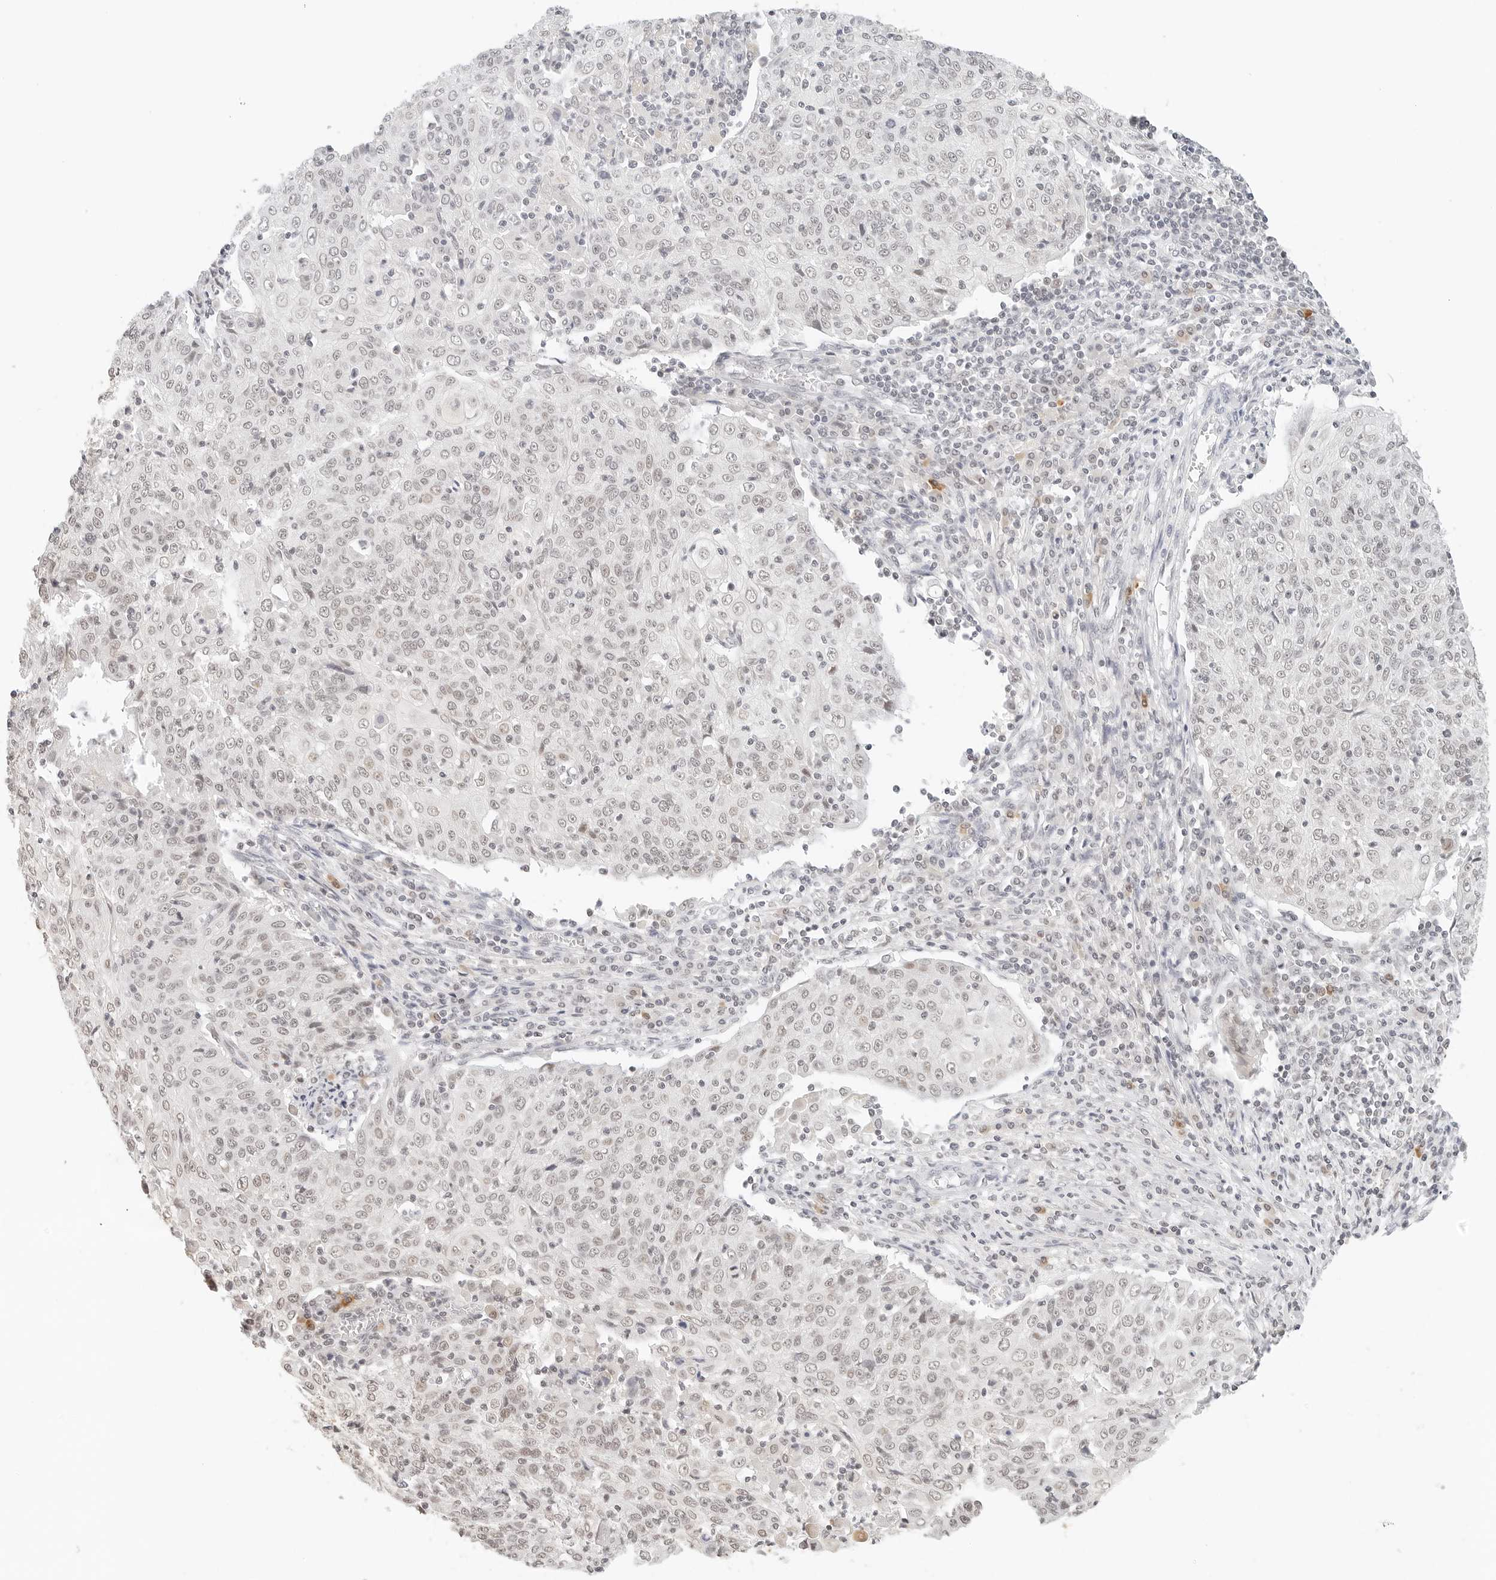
{"staining": {"intensity": "weak", "quantity": "<25%", "location": "nuclear"}, "tissue": "cervical cancer", "cell_type": "Tumor cells", "image_type": "cancer", "snomed": [{"axis": "morphology", "description": "Squamous cell carcinoma, NOS"}, {"axis": "topography", "description": "Cervix"}], "caption": "IHC micrograph of cervical squamous cell carcinoma stained for a protein (brown), which displays no staining in tumor cells.", "gene": "NEO1", "patient": {"sex": "female", "age": 48}}